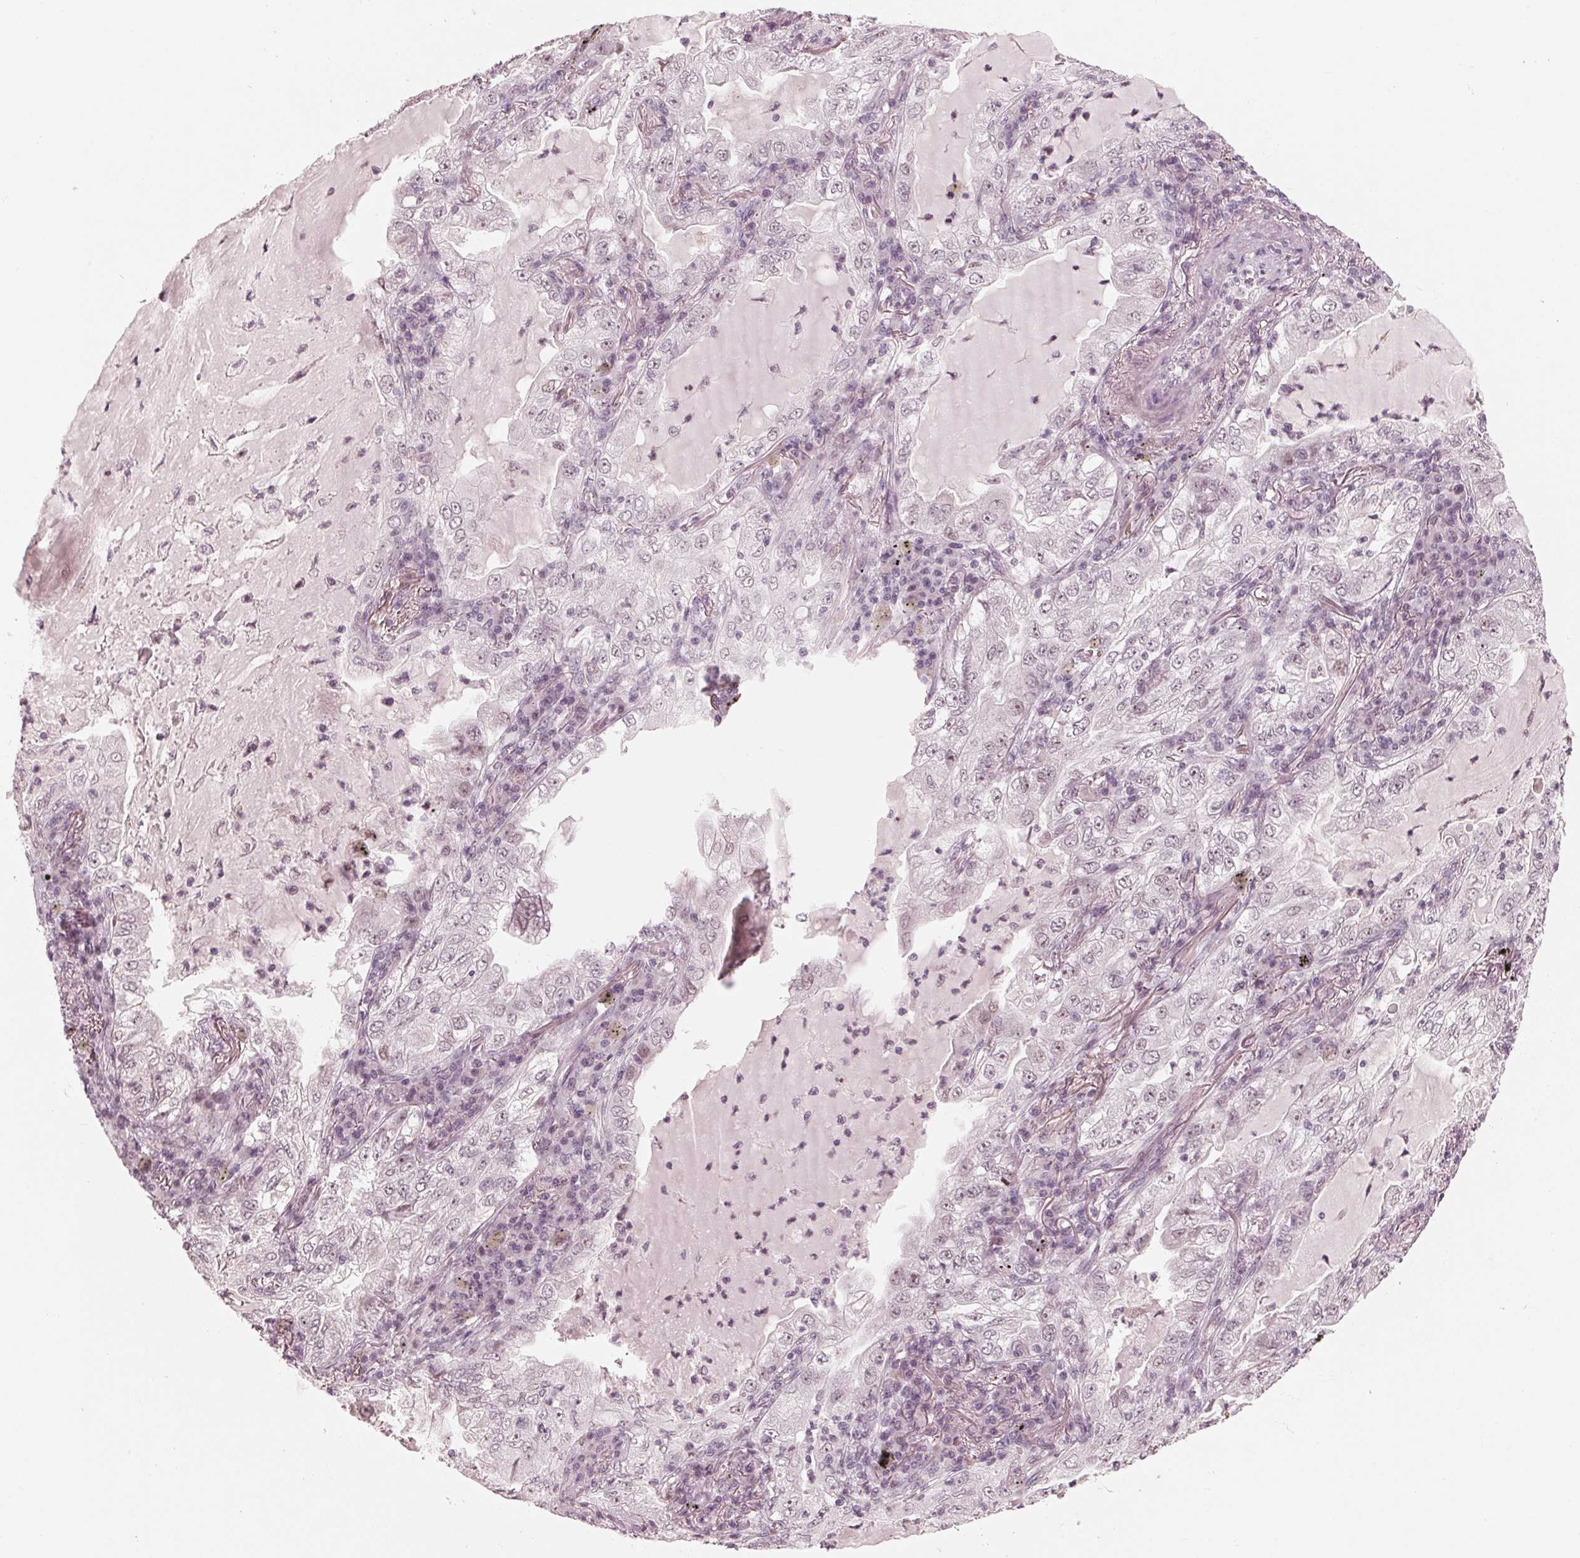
{"staining": {"intensity": "negative", "quantity": "none", "location": "none"}, "tissue": "lung cancer", "cell_type": "Tumor cells", "image_type": "cancer", "snomed": [{"axis": "morphology", "description": "Adenocarcinoma, NOS"}, {"axis": "topography", "description": "Lung"}], "caption": "An image of lung cancer stained for a protein demonstrates no brown staining in tumor cells.", "gene": "ADPRHL1", "patient": {"sex": "female", "age": 73}}